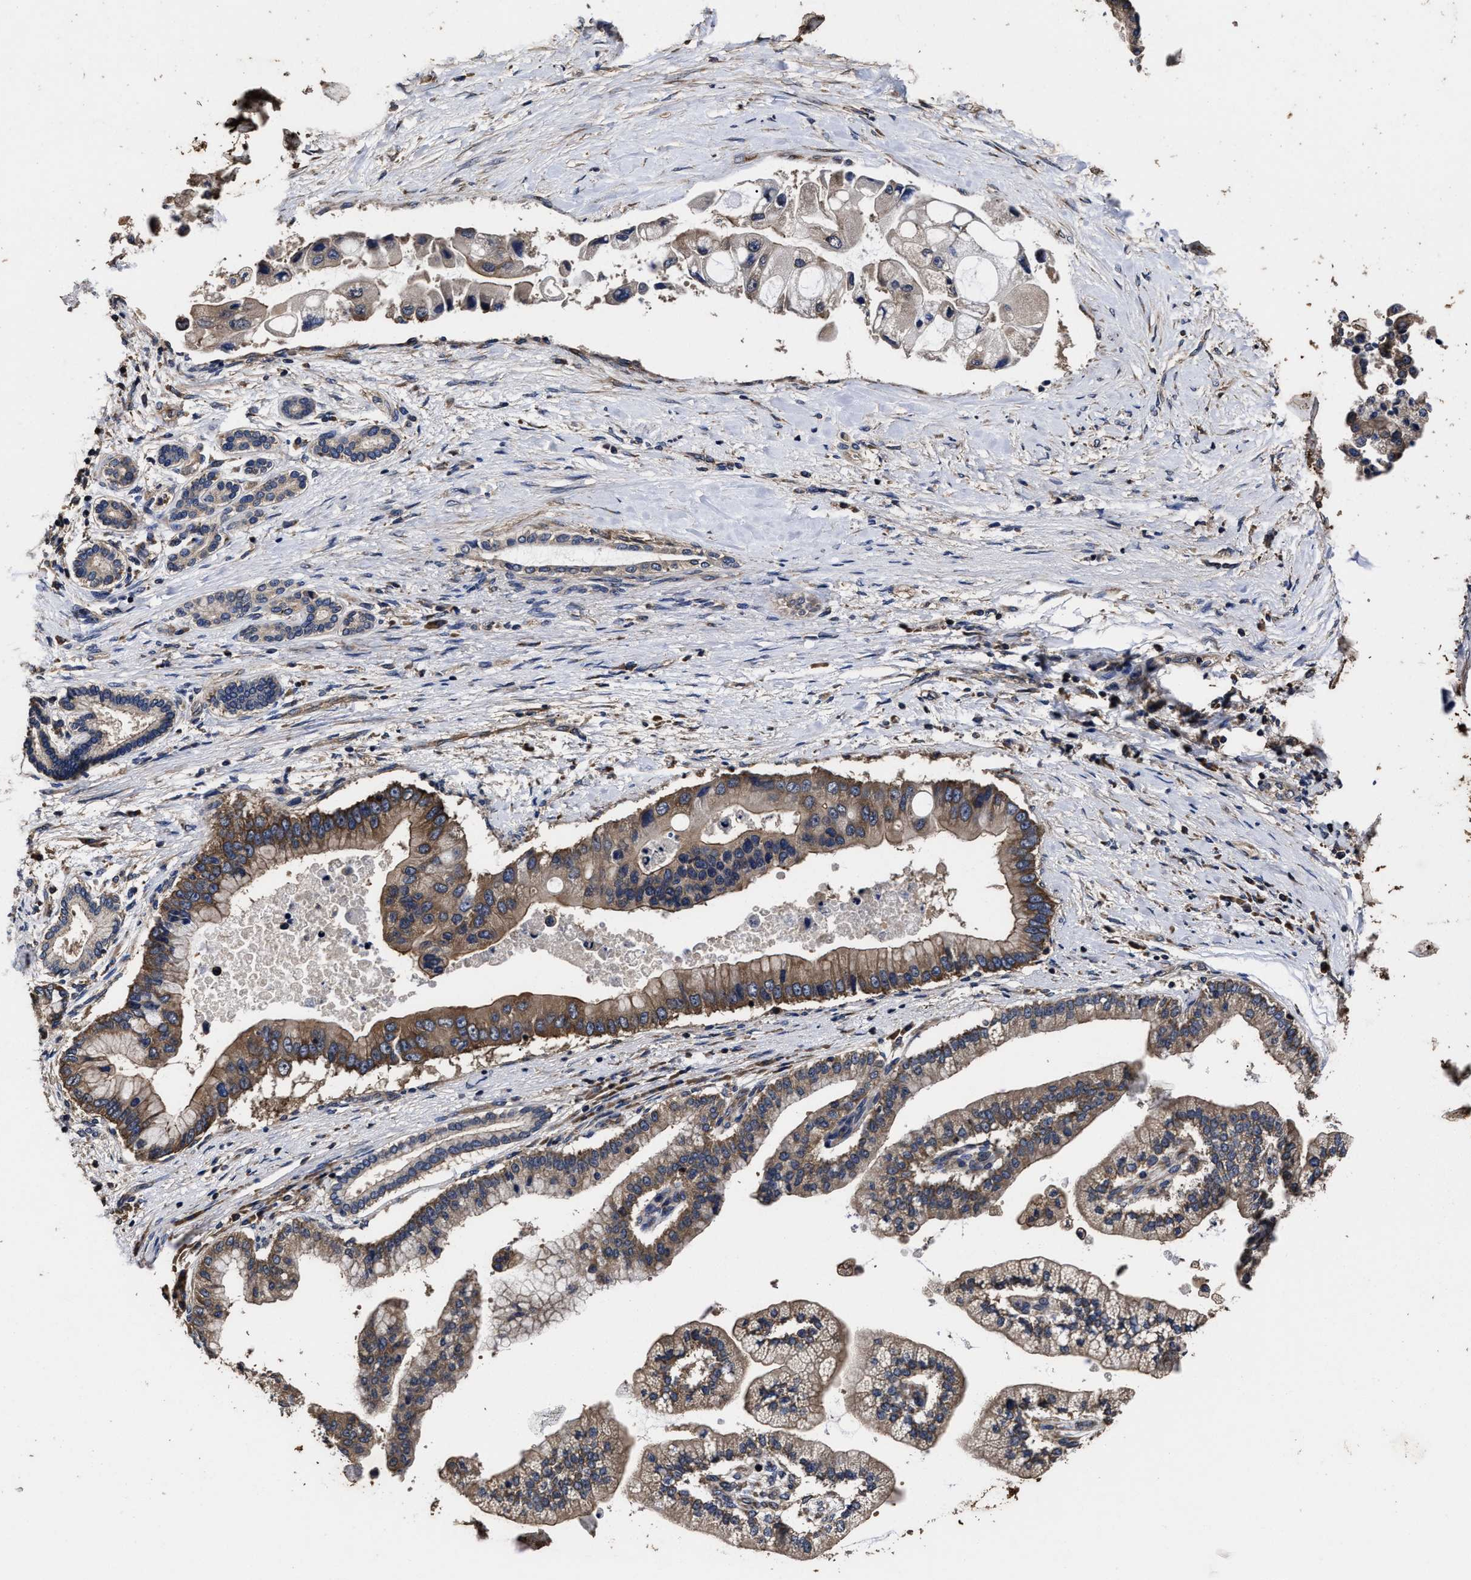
{"staining": {"intensity": "moderate", "quantity": "25%-75%", "location": "cytoplasmic/membranous"}, "tissue": "liver cancer", "cell_type": "Tumor cells", "image_type": "cancer", "snomed": [{"axis": "morphology", "description": "Cholangiocarcinoma"}, {"axis": "topography", "description": "Liver"}], "caption": "Moderate cytoplasmic/membranous positivity is present in approximately 25%-75% of tumor cells in cholangiocarcinoma (liver). The staining was performed using DAB (3,3'-diaminobenzidine), with brown indicating positive protein expression. Nuclei are stained blue with hematoxylin.", "gene": "AVEN", "patient": {"sex": "male", "age": 50}}